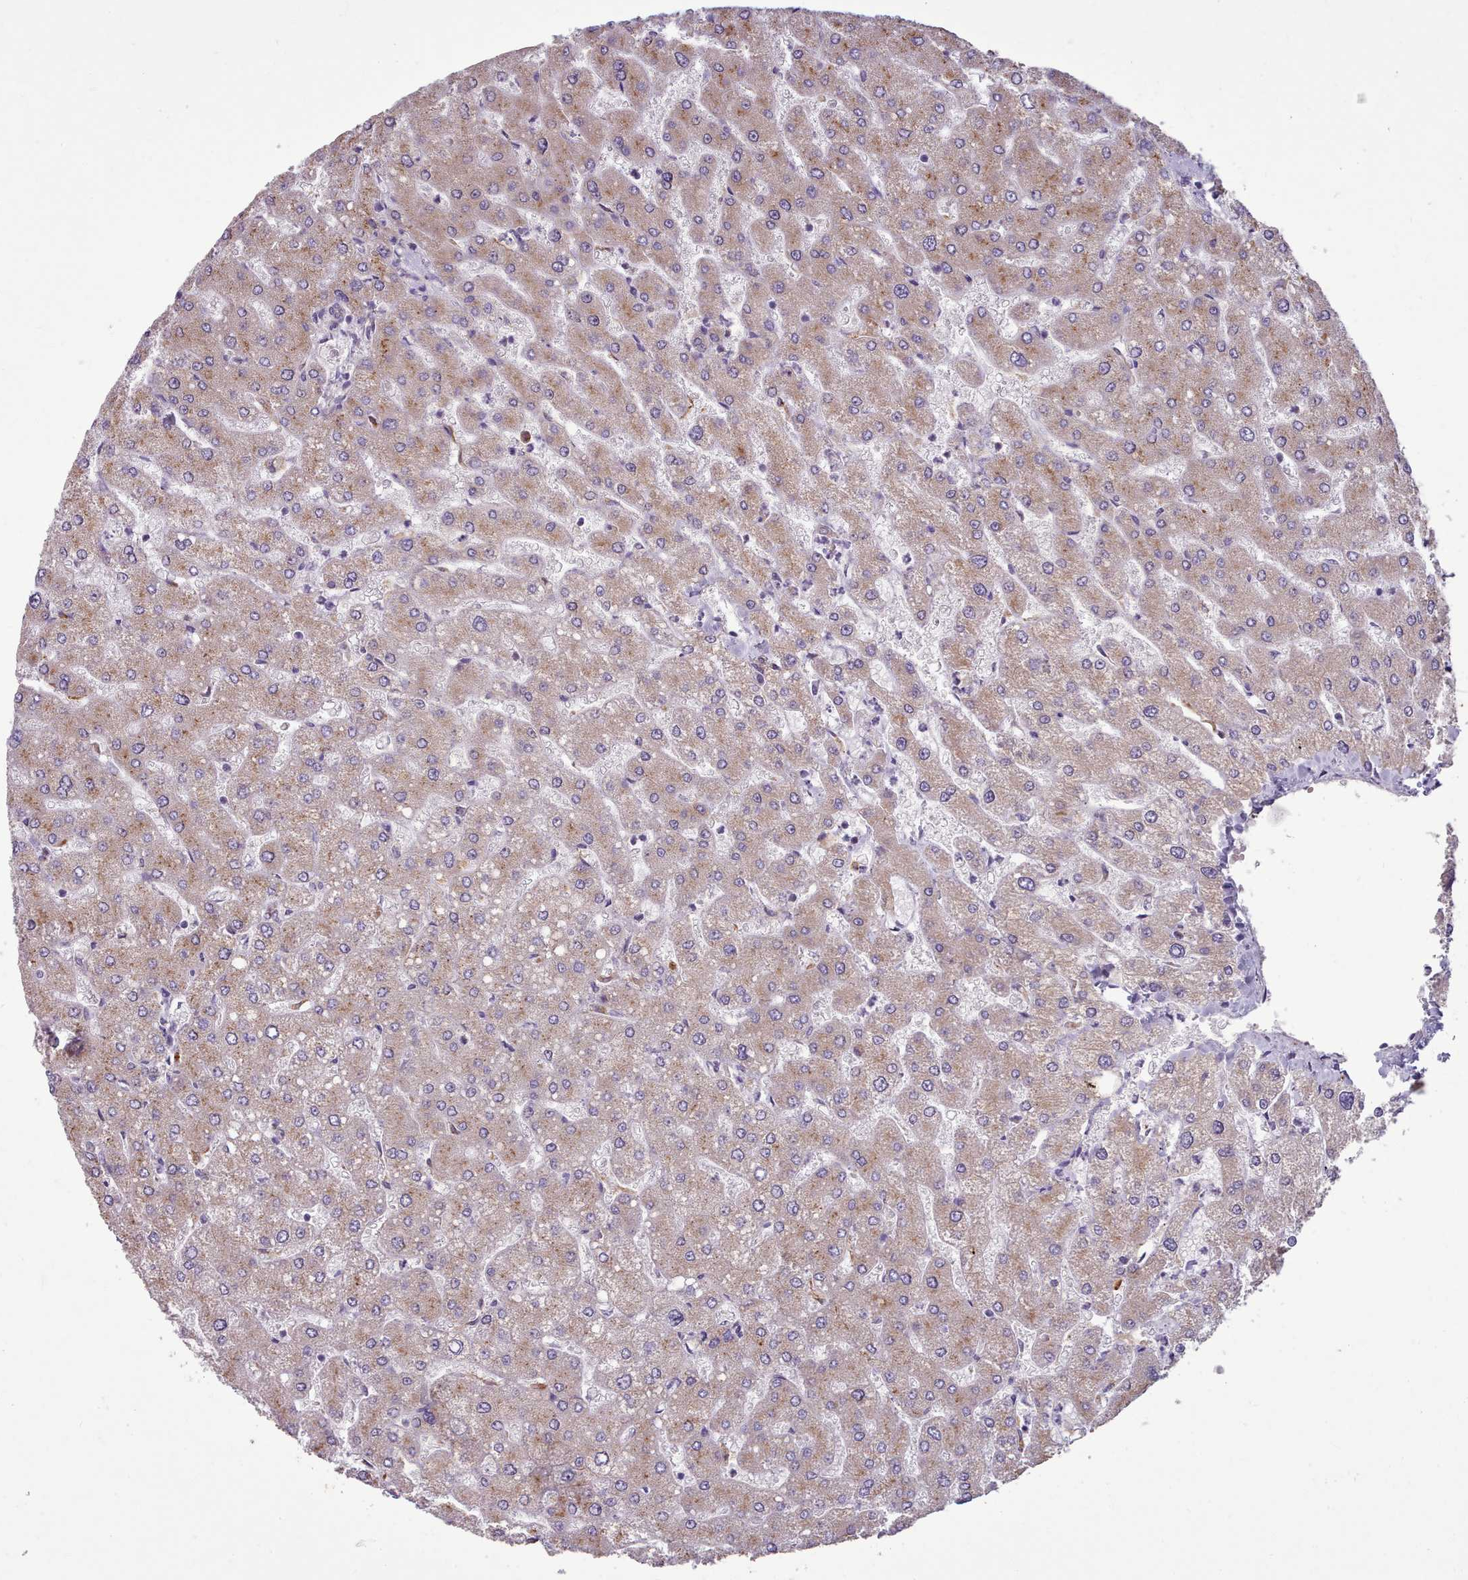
{"staining": {"intensity": "negative", "quantity": "none", "location": "none"}, "tissue": "liver", "cell_type": "Cholangiocytes", "image_type": "normal", "snomed": [{"axis": "morphology", "description": "Normal tissue, NOS"}, {"axis": "topography", "description": "Liver"}], "caption": "Immunohistochemistry micrograph of benign liver: liver stained with DAB (3,3'-diaminobenzidine) reveals no significant protein staining in cholangiocytes. Nuclei are stained in blue.", "gene": "FKBP10", "patient": {"sex": "male", "age": 55}}